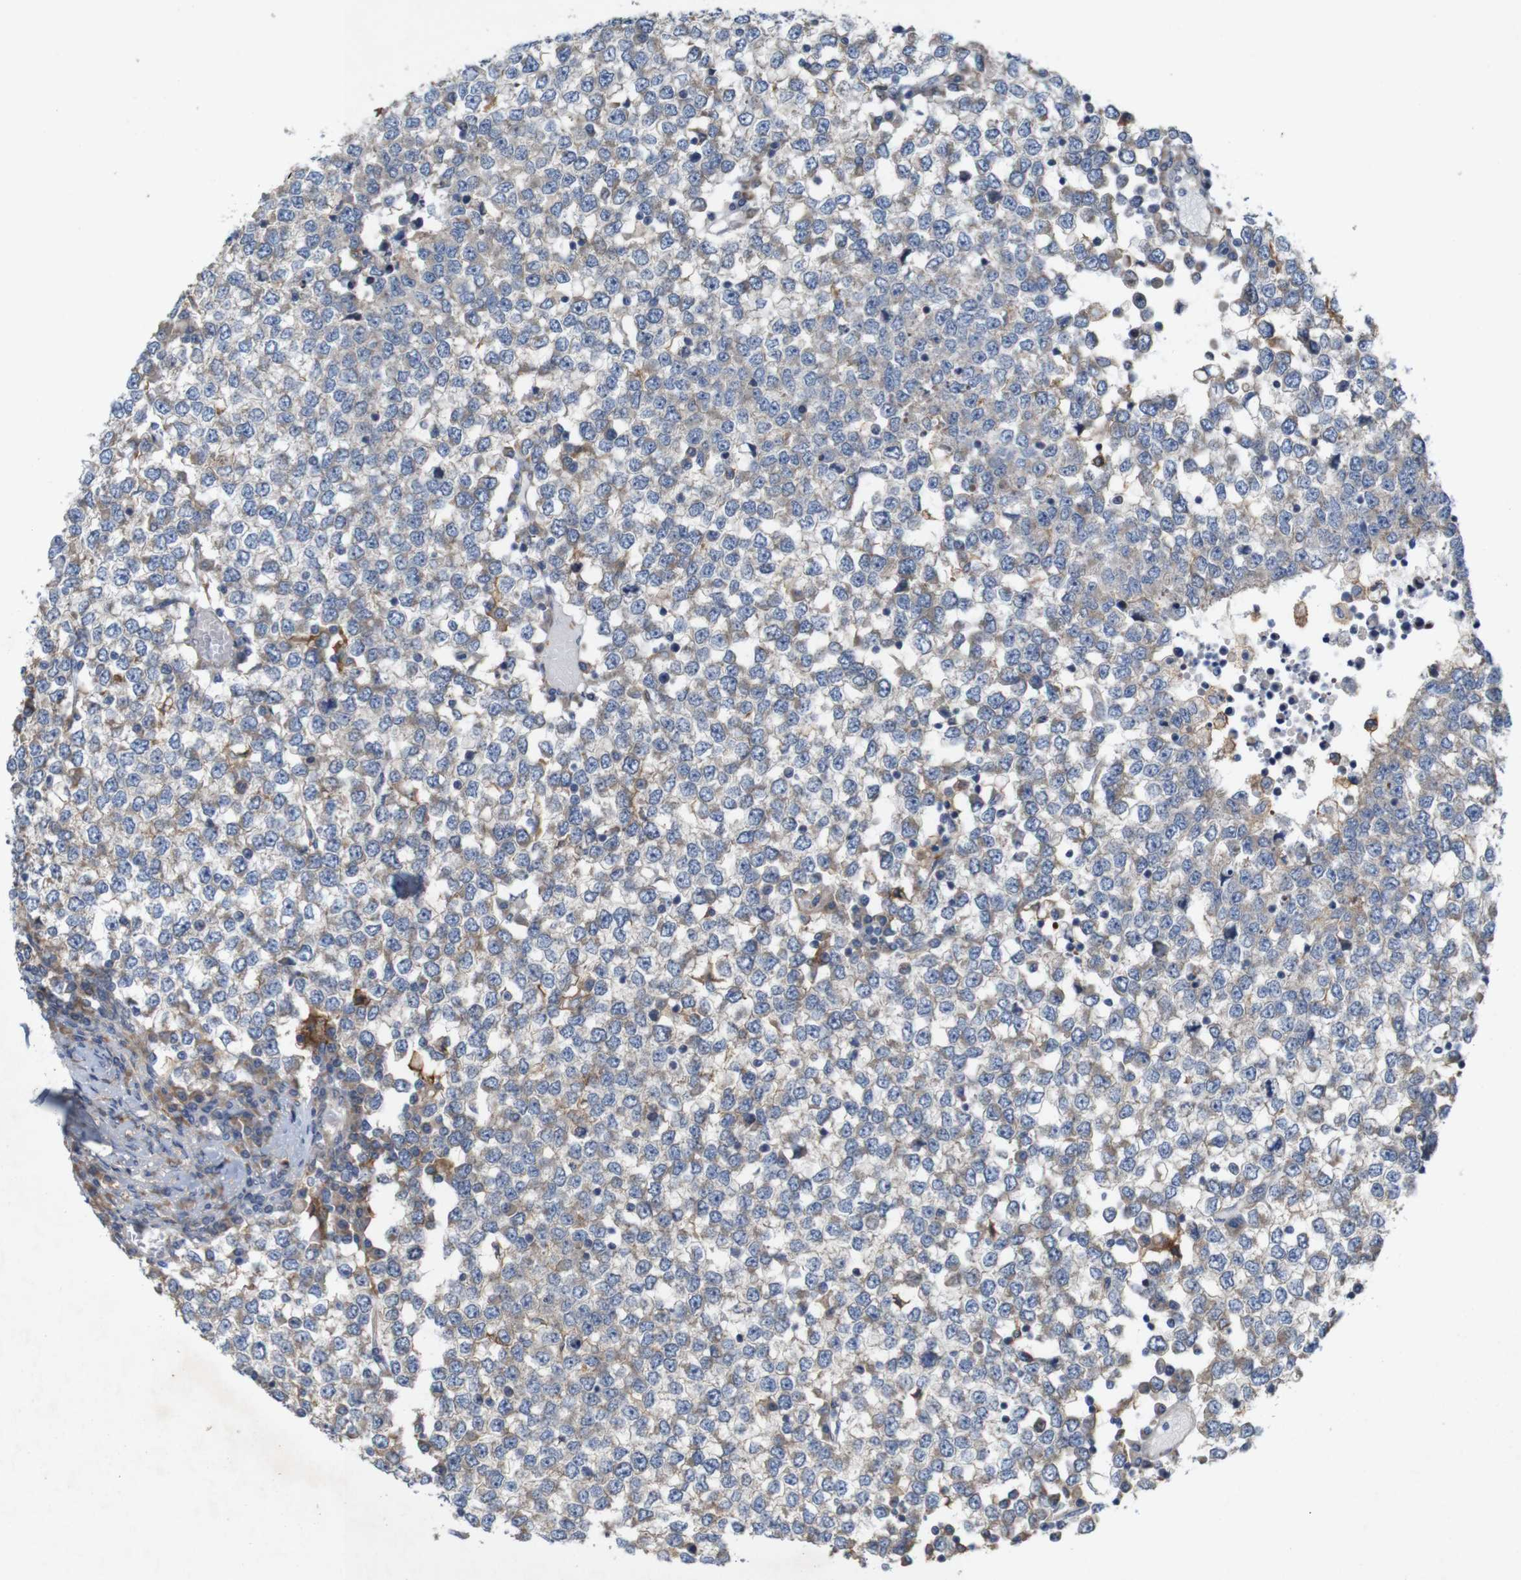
{"staining": {"intensity": "weak", "quantity": "25%-75%", "location": "cytoplasmic/membranous"}, "tissue": "testis cancer", "cell_type": "Tumor cells", "image_type": "cancer", "snomed": [{"axis": "morphology", "description": "Seminoma, NOS"}, {"axis": "topography", "description": "Testis"}], "caption": "Immunohistochemical staining of human testis seminoma shows weak cytoplasmic/membranous protein expression in approximately 25%-75% of tumor cells. The protein of interest is shown in brown color, while the nuclei are stained blue.", "gene": "SIGLEC8", "patient": {"sex": "male", "age": 65}}